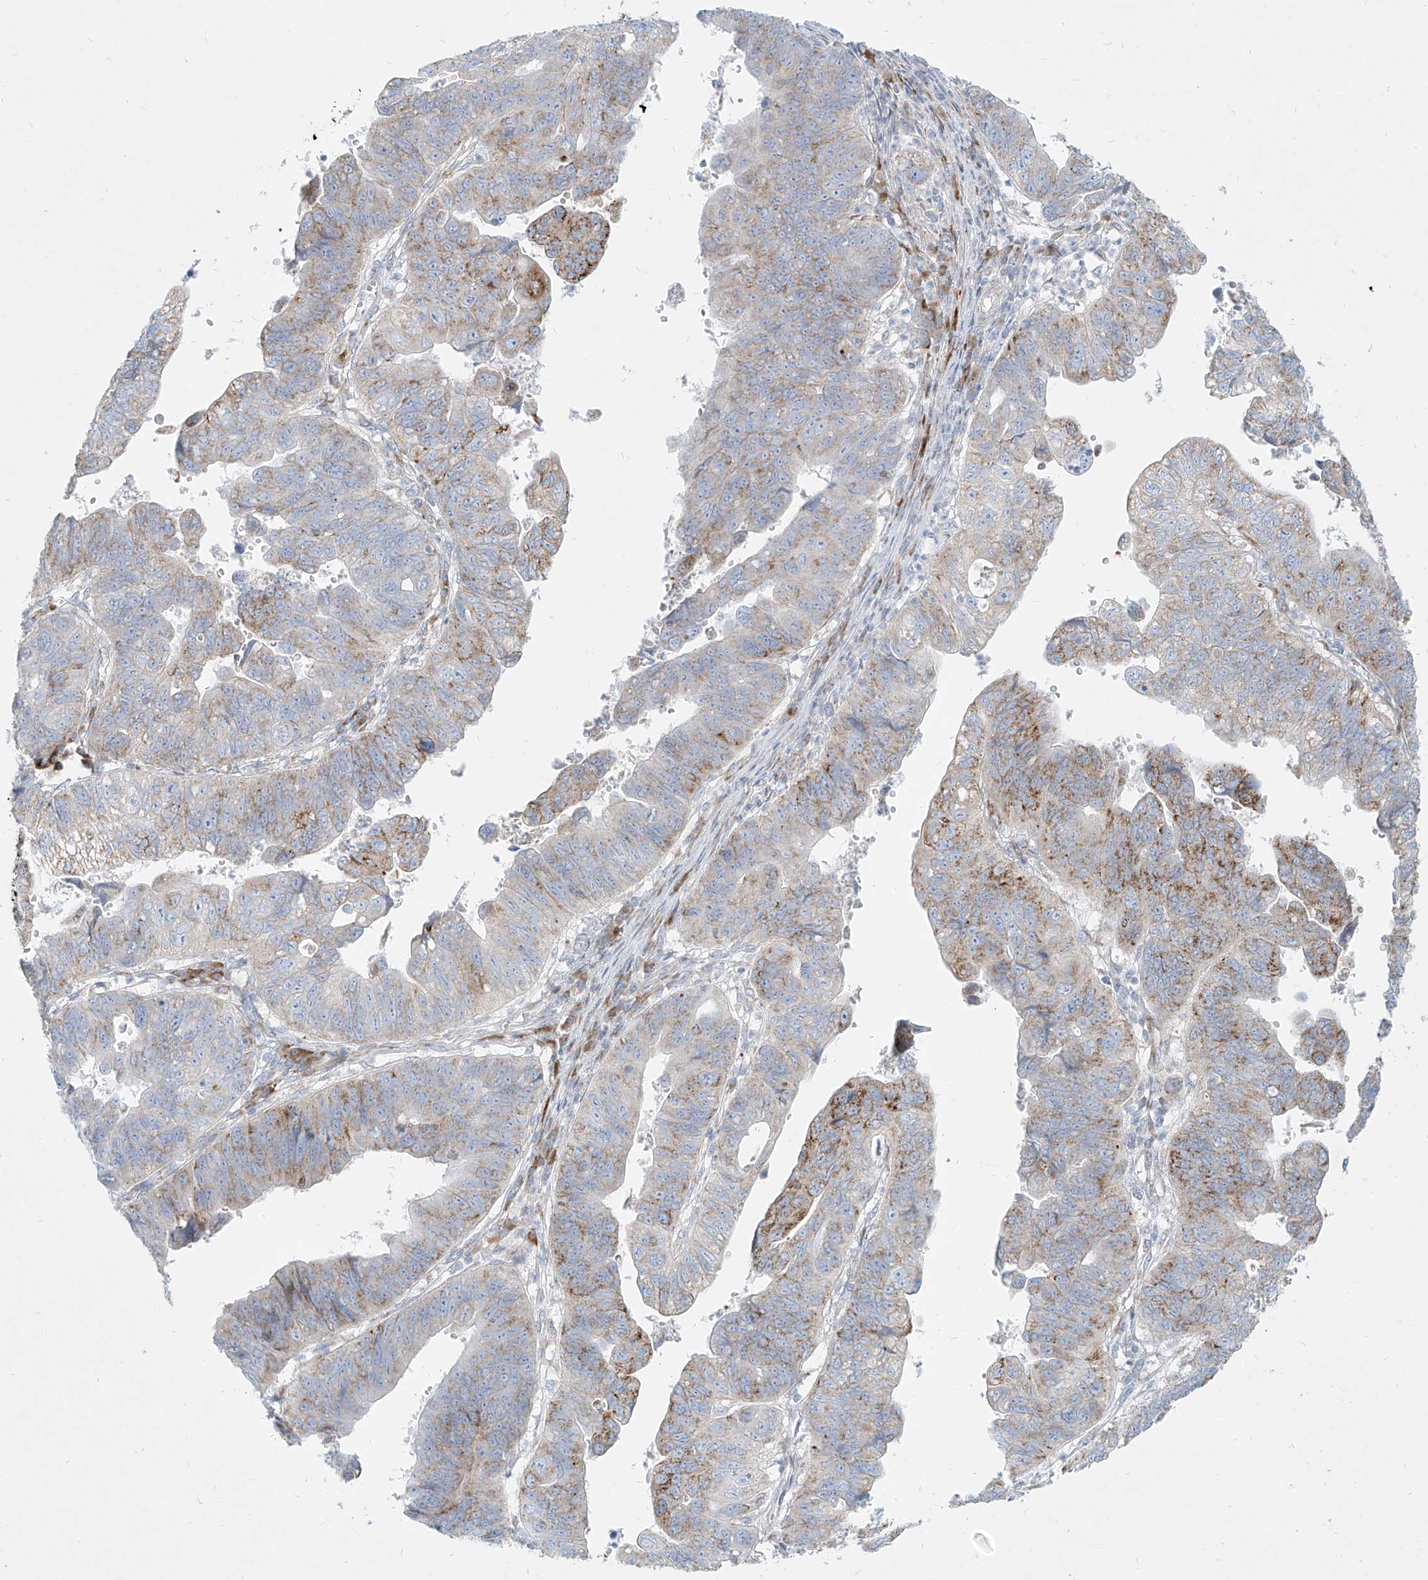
{"staining": {"intensity": "moderate", "quantity": "25%-75%", "location": "cytoplasmic/membranous"}, "tissue": "stomach cancer", "cell_type": "Tumor cells", "image_type": "cancer", "snomed": [{"axis": "morphology", "description": "Adenocarcinoma, NOS"}, {"axis": "topography", "description": "Stomach"}], "caption": "DAB (3,3'-diaminobenzidine) immunohistochemical staining of stomach cancer (adenocarcinoma) exhibits moderate cytoplasmic/membranous protein positivity in approximately 25%-75% of tumor cells.", "gene": "MTX2", "patient": {"sex": "male", "age": 59}}